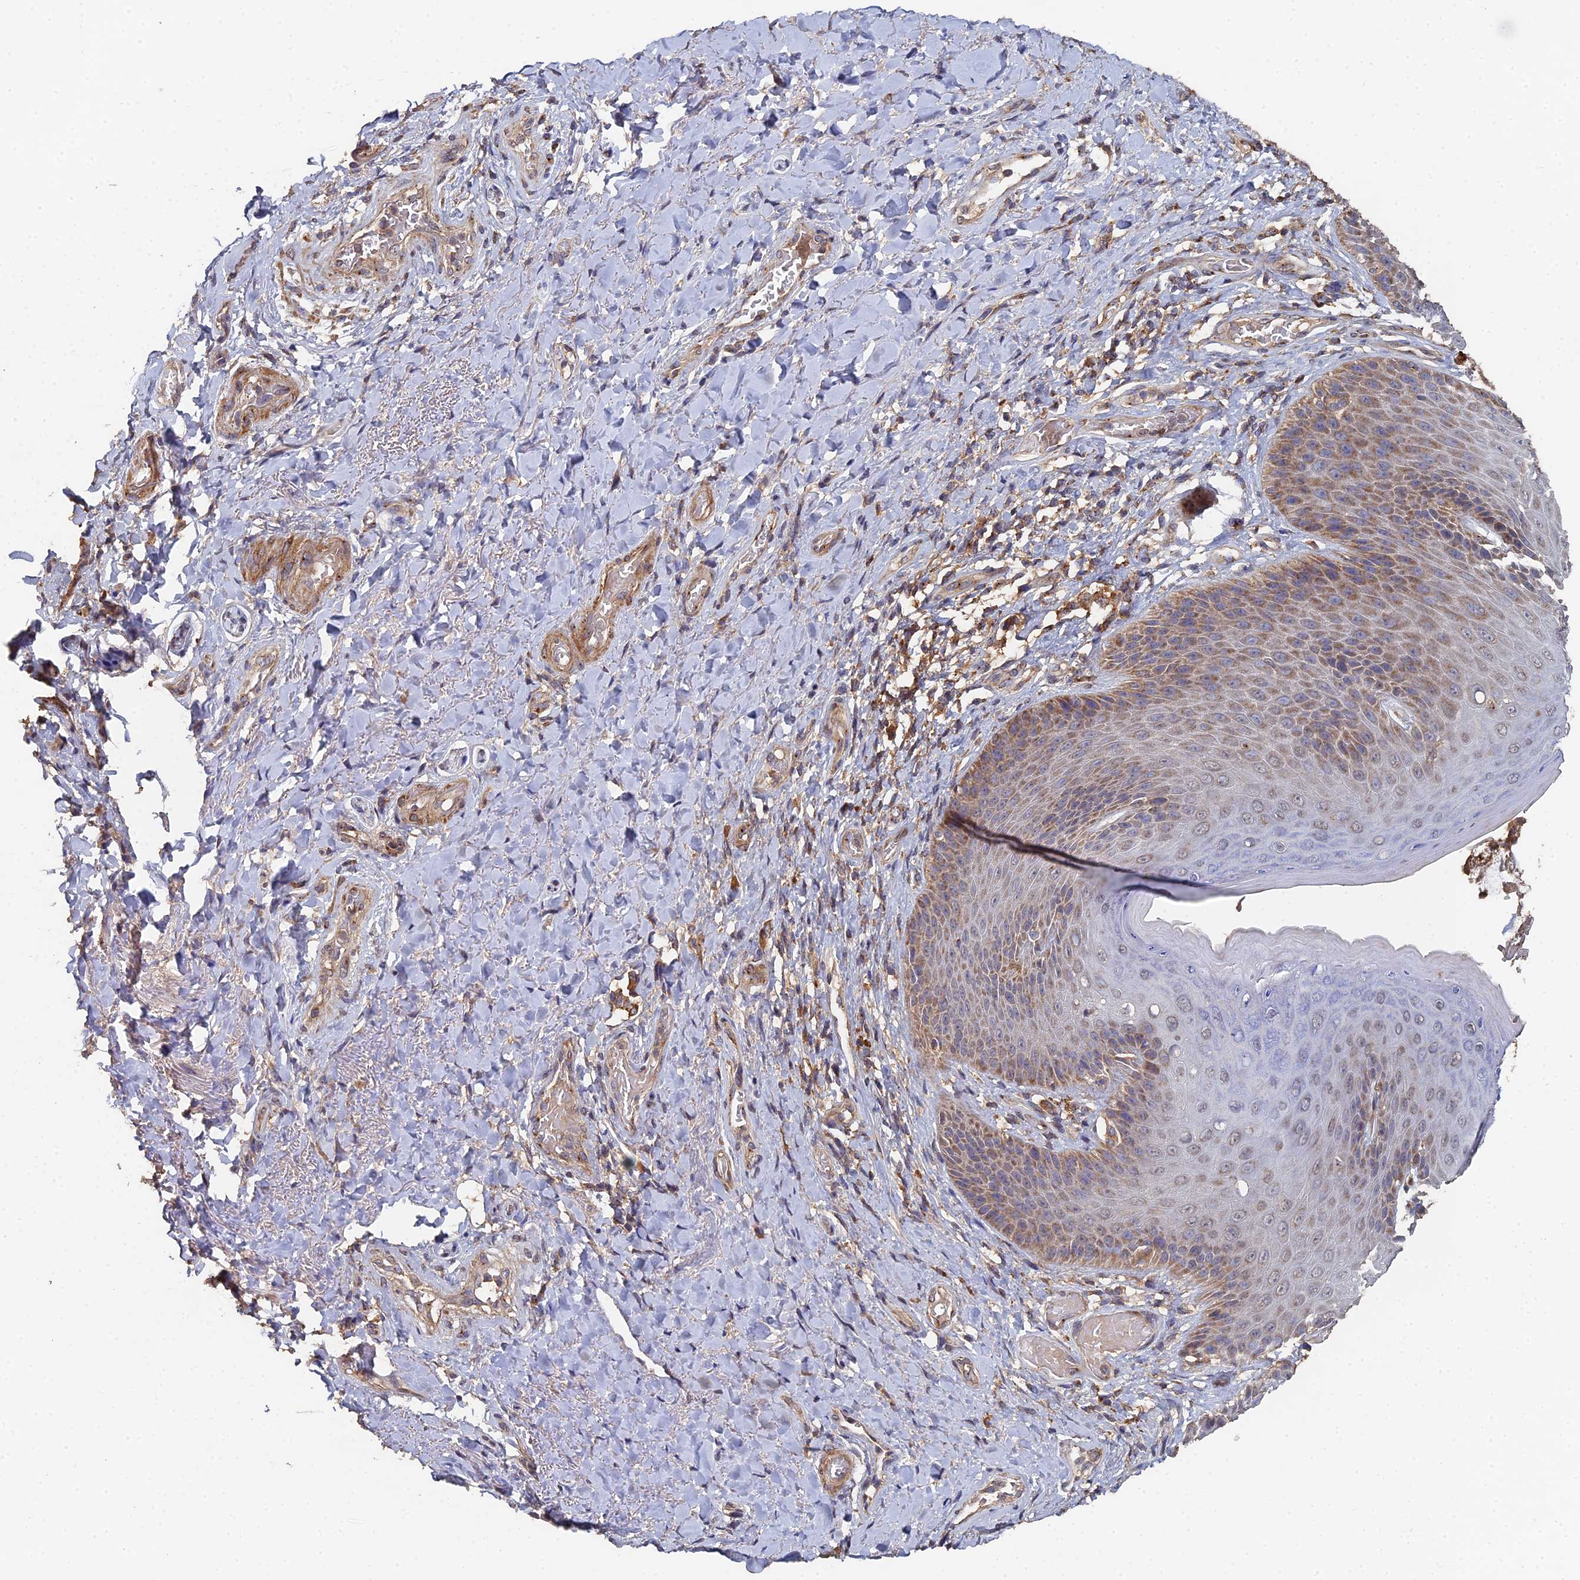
{"staining": {"intensity": "moderate", "quantity": ">75%", "location": "cytoplasmic/membranous"}, "tissue": "skin", "cell_type": "Epidermal cells", "image_type": "normal", "snomed": [{"axis": "morphology", "description": "Normal tissue, NOS"}, {"axis": "topography", "description": "Anal"}], "caption": "Immunohistochemistry (IHC) photomicrograph of unremarkable skin: skin stained using immunohistochemistry (IHC) shows medium levels of moderate protein expression localized specifically in the cytoplasmic/membranous of epidermal cells, appearing as a cytoplasmic/membranous brown color.", "gene": "SPANXN4", "patient": {"sex": "female", "age": 89}}